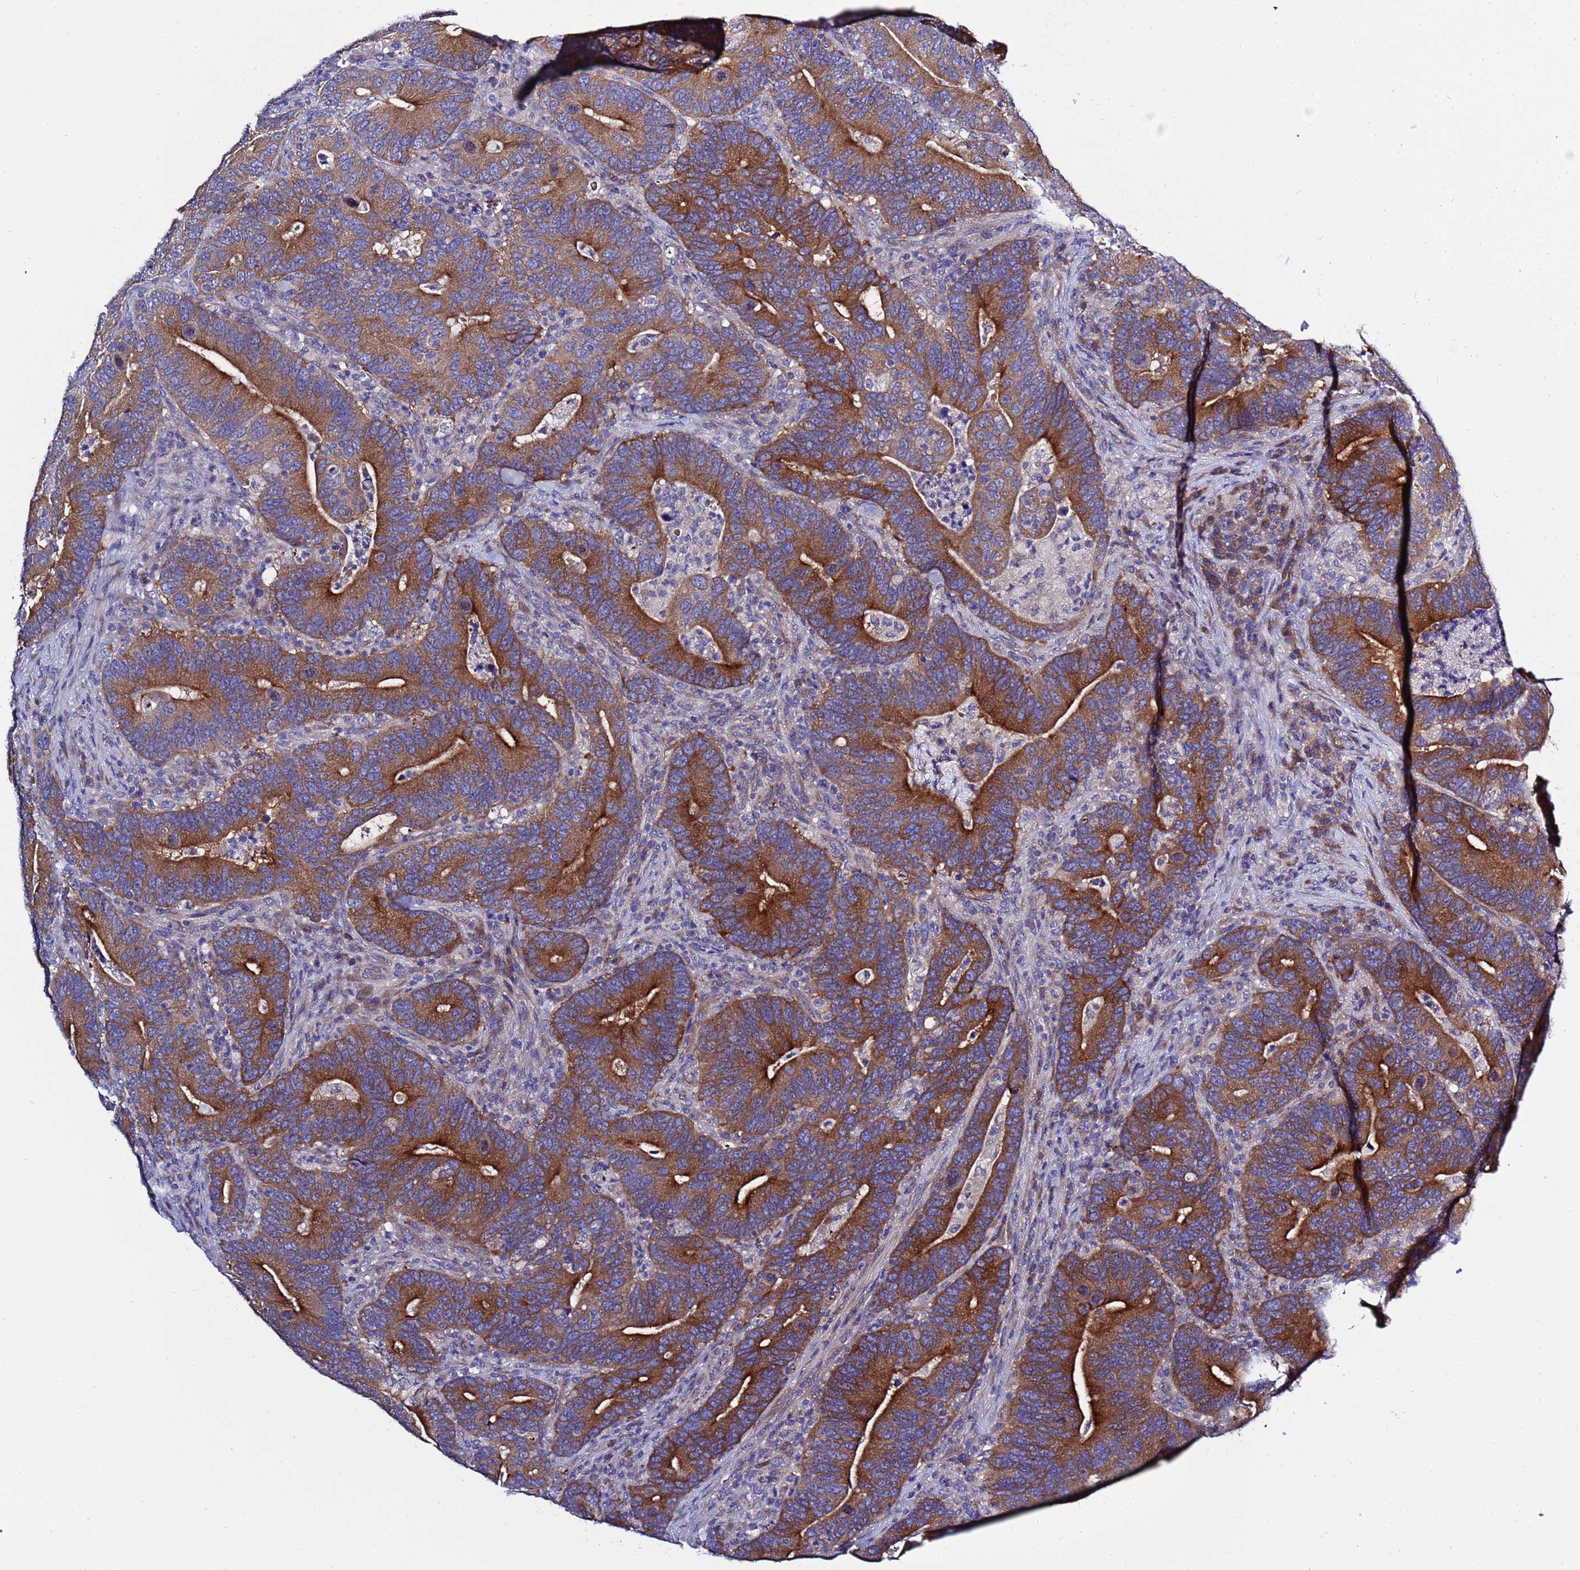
{"staining": {"intensity": "strong", "quantity": ">75%", "location": "cytoplasmic/membranous"}, "tissue": "colorectal cancer", "cell_type": "Tumor cells", "image_type": "cancer", "snomed": [{"axis": "morphology", "description": "Adenocarcinoma, NOS"}, {"axis": "topography", "description": "Colon"}], "caption": "Protein staining shows strong cytoplasmic/membranous staining in approximately >75% of tumor cells in colorectal adenocarcinoma. The protein of interest is shown in brown color, while the nuclei are stained blue.", "gene": "RC3H2", "patient": {"sex": "female", "age": 66}}